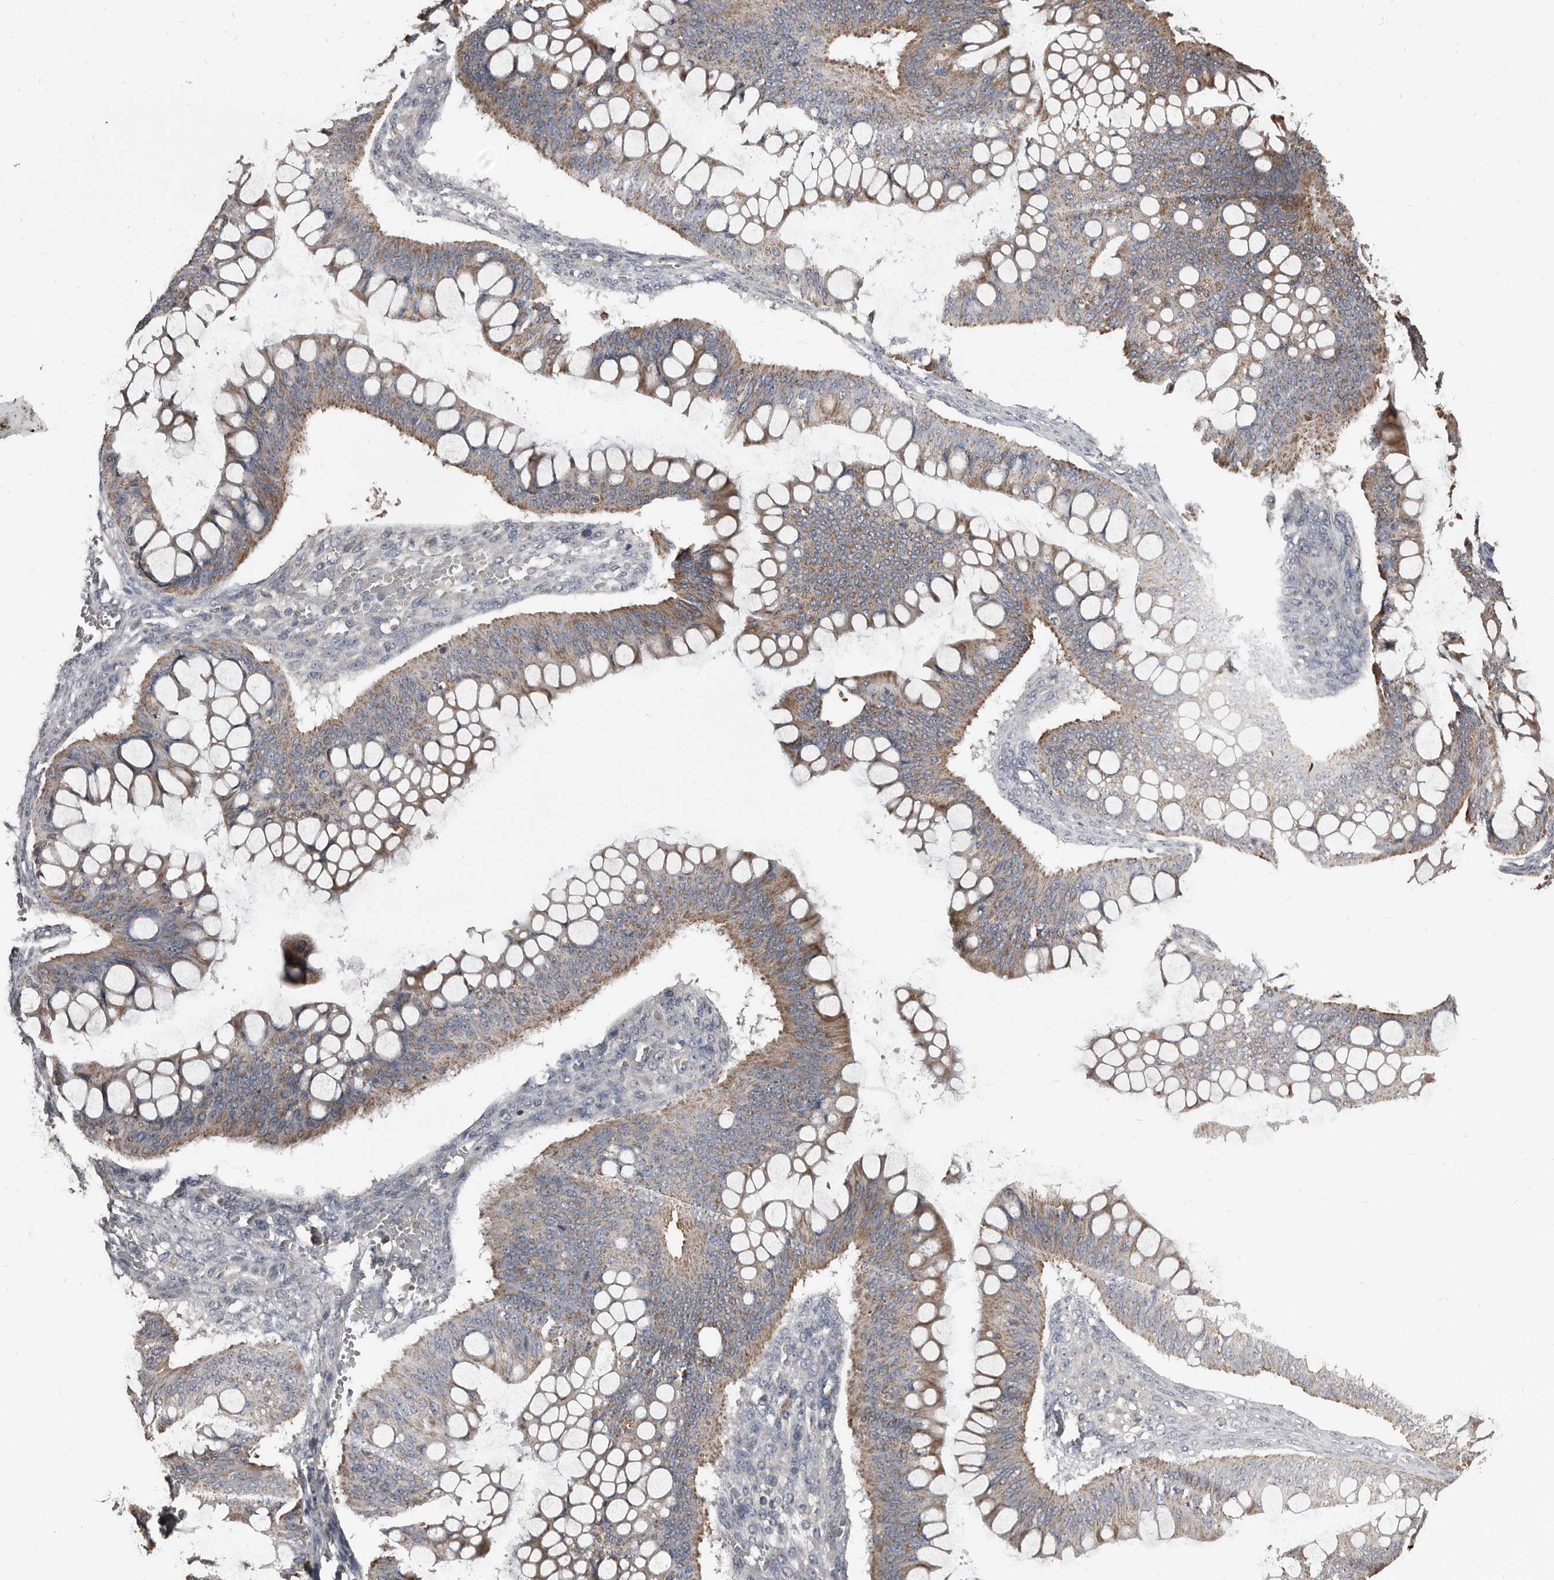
{"staining": {"intensity": "moderate", "quantity": ">75%", "location": "cytoplasmic/membranous"}, "tissue": "ovarian cancer", "cell_type": "Tumor cells", "image_type": "cancer", "snomed": [{"axis": "morphology", "description": "Cystadenocarcinoma, mucinous, NOS"}, {"axis": "topography", "description": "Ovary"}], "caption": "Ovarian mucinous cystadenocarcinoma stained with IHC exhibits moderate cytoplasmic/membranous staining in about >75% of tumor cells.", "gene": "GREB1", "patient": {"sex": "female", "age": 73}}